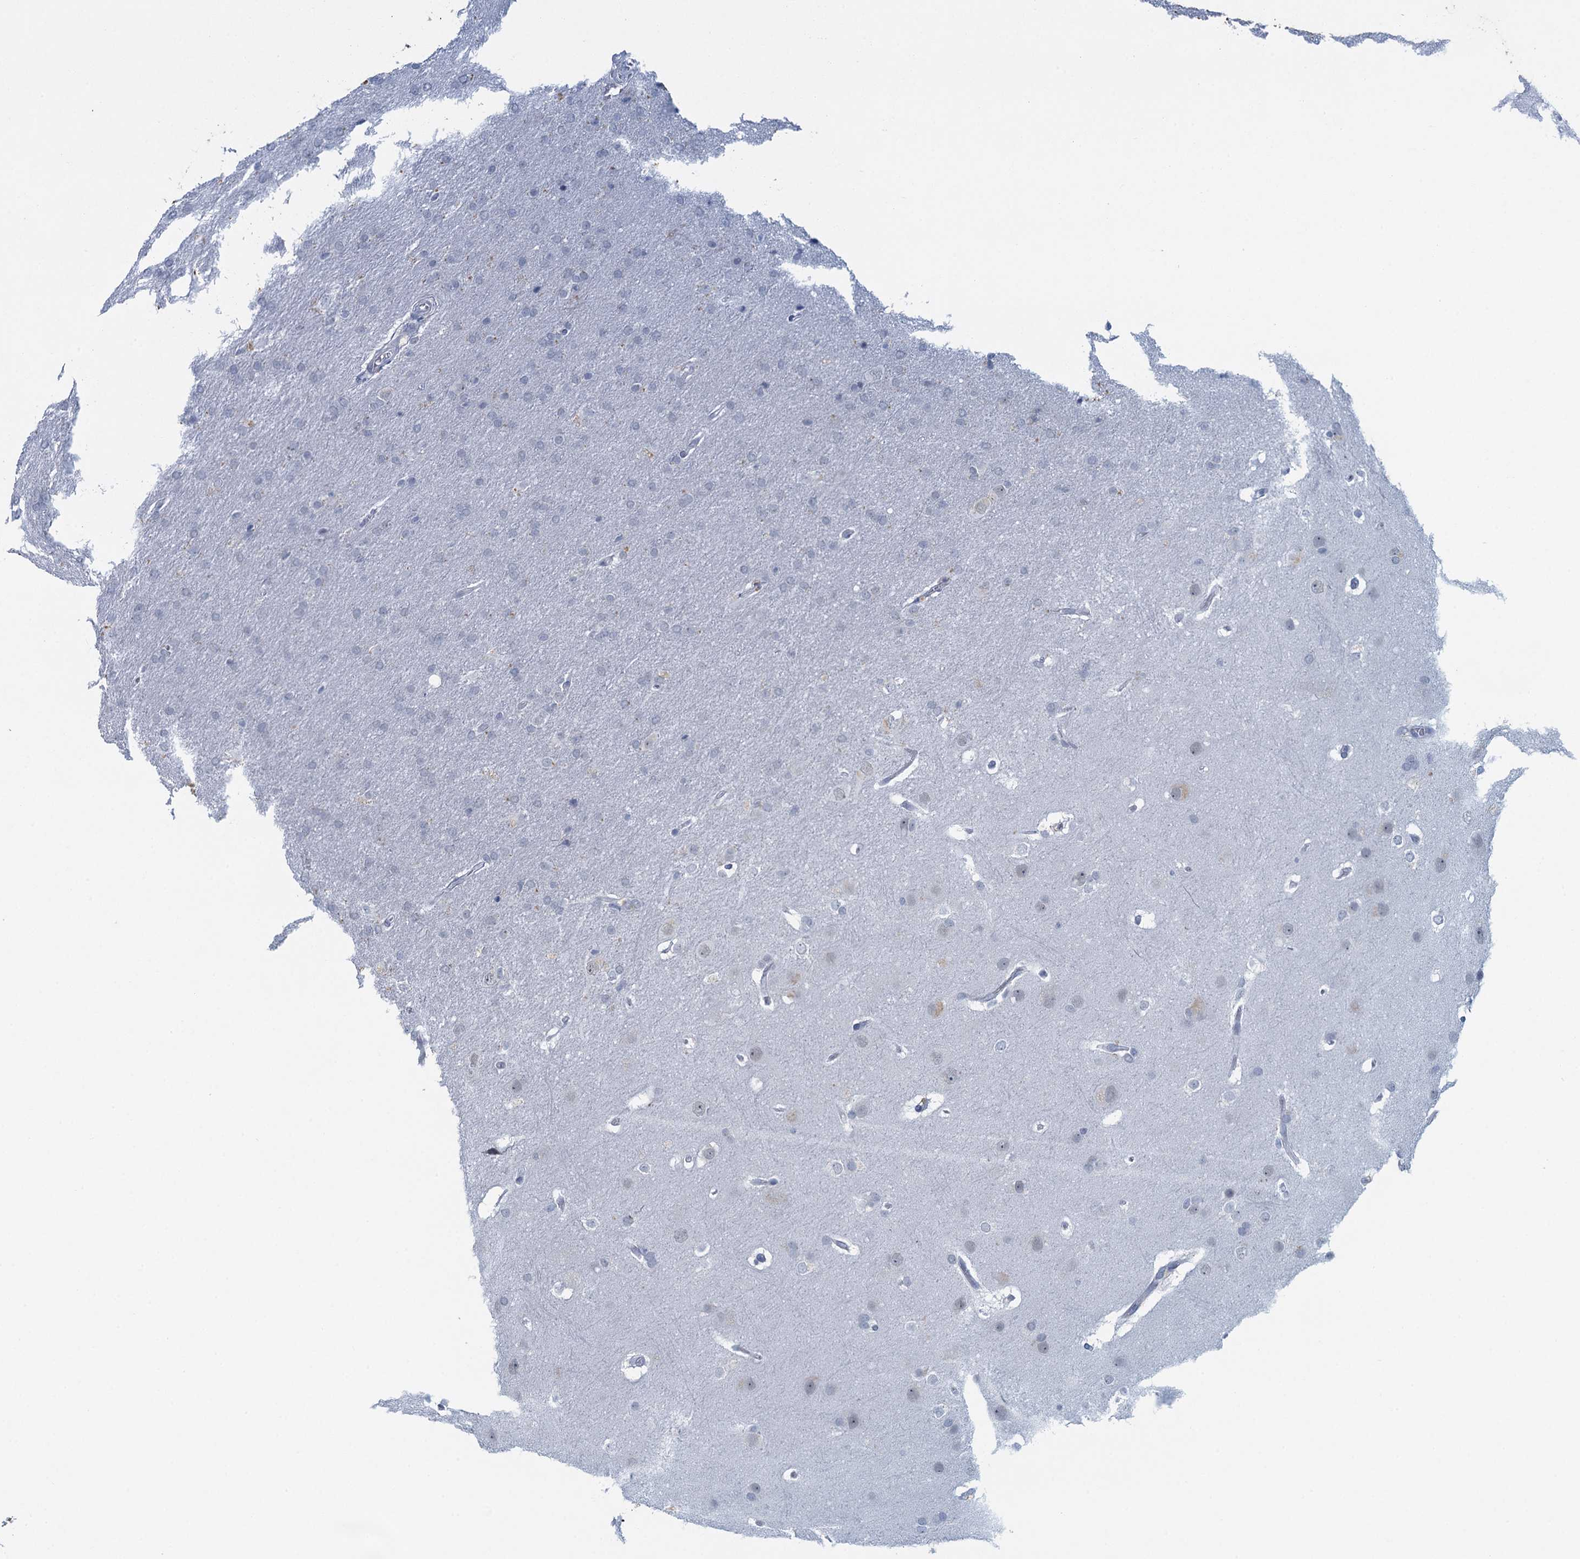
{"staining": {"intensity": "negative", "quantity": "none", "location": "none"}, "tissue": "glioma", "cell_type": "Tumor cells", "image_type": "cancer", "snomed": [{"axis": "morphology", "description": "Glioma, malignant, Low grade"}, {"axis": "topography", "description": "Brain"}], "caption": "DAB immunohistochemical staining of glioma exhibits no significant staining in tumor cells. (DAB immunohistochemistry (IHC) with hematoxylin counter stain).", "gene": "ENSG00000131152", "patient": {"sex": "female", "age": 32}}